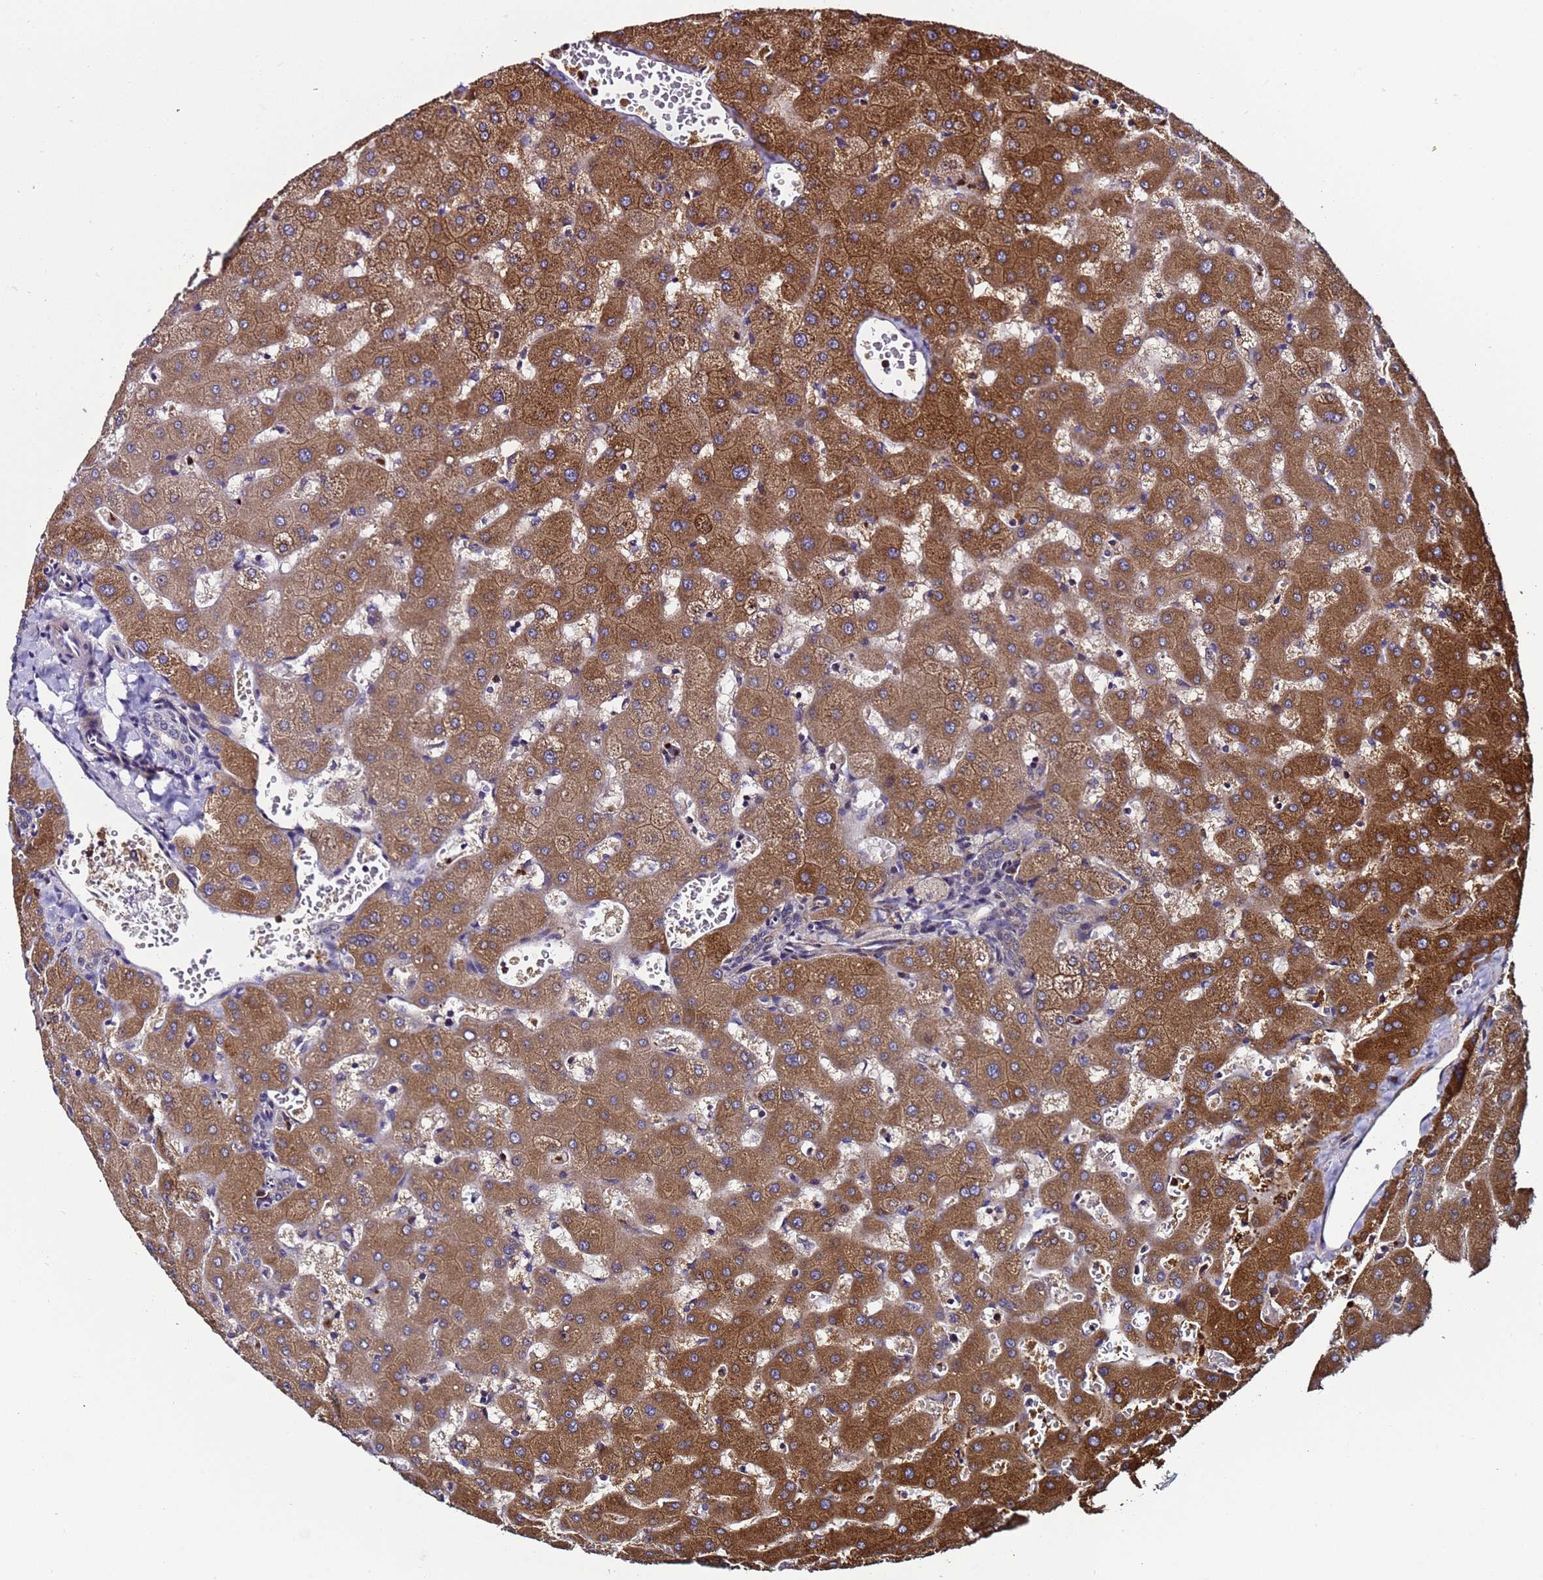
{"staining": {"intensity": "weak", "quantity": "<25%", "location": "cytoplasmic/membranous"}, "tissue": "liver", "cell_type": "Cholangiocytes", "image_type": "normal", "snomed": [{"axis": "morphology", "description": "Normal tissue, NOS"}, {"axis": "topography", "description": "Liver"}], "caption": "The image exhibits no significant expression in cholangiocytes of liver. (DAB (3,3'-diaminobenzidine) IHC visualized using brightfield microscopy, high magnification).", "gene": "GSTCD", "patient": {"sex": "female", "age": 63}}